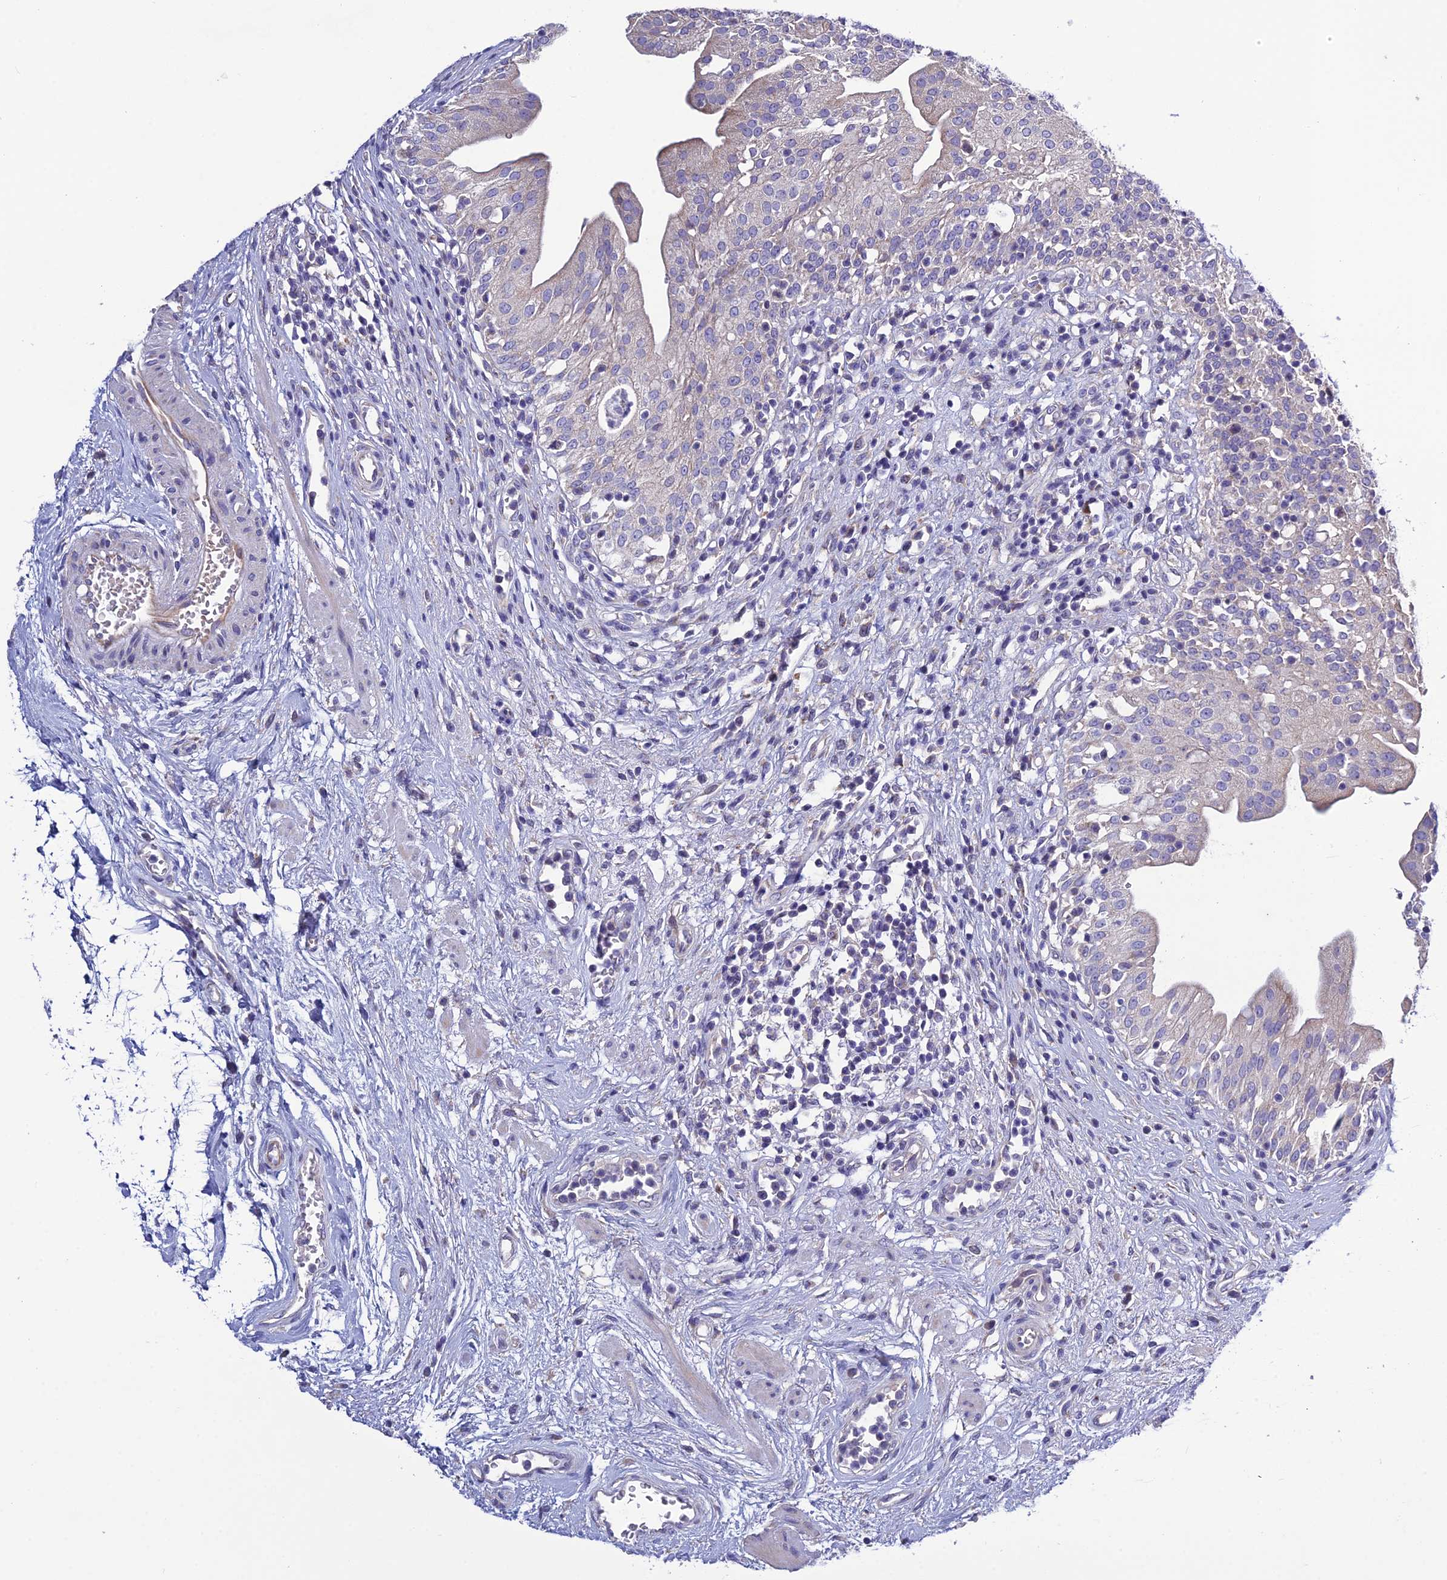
{"staining": {"intensity": "weak", "quantity": "<25%", "location": "cytoplasmic/membranous"}, "tissue": "urinary bladder", "cell_type": "Urothelial cells", "image_type": "normal", "snomed": [{"axis": "morphology", "description": "Normal tissue, NOS"}, {"axis": "morphology", "description": "Inflammation, NOS"}, {"axis": "topography", "description": "Urinary bladder"}], "caption": "Immunohistochemistry (IHC) of benign human urinary bladder demonstrates no expression in urothelial cells. The staining was performed using DAB (3,3'-diaminobenzidine) to visualize the protein expression in brown, while the nuclei were stained in blue with hematoxylin (Magnification: 20x).", "gene": "BHMT2", "patient": {"sex": "male", "age": 63}}